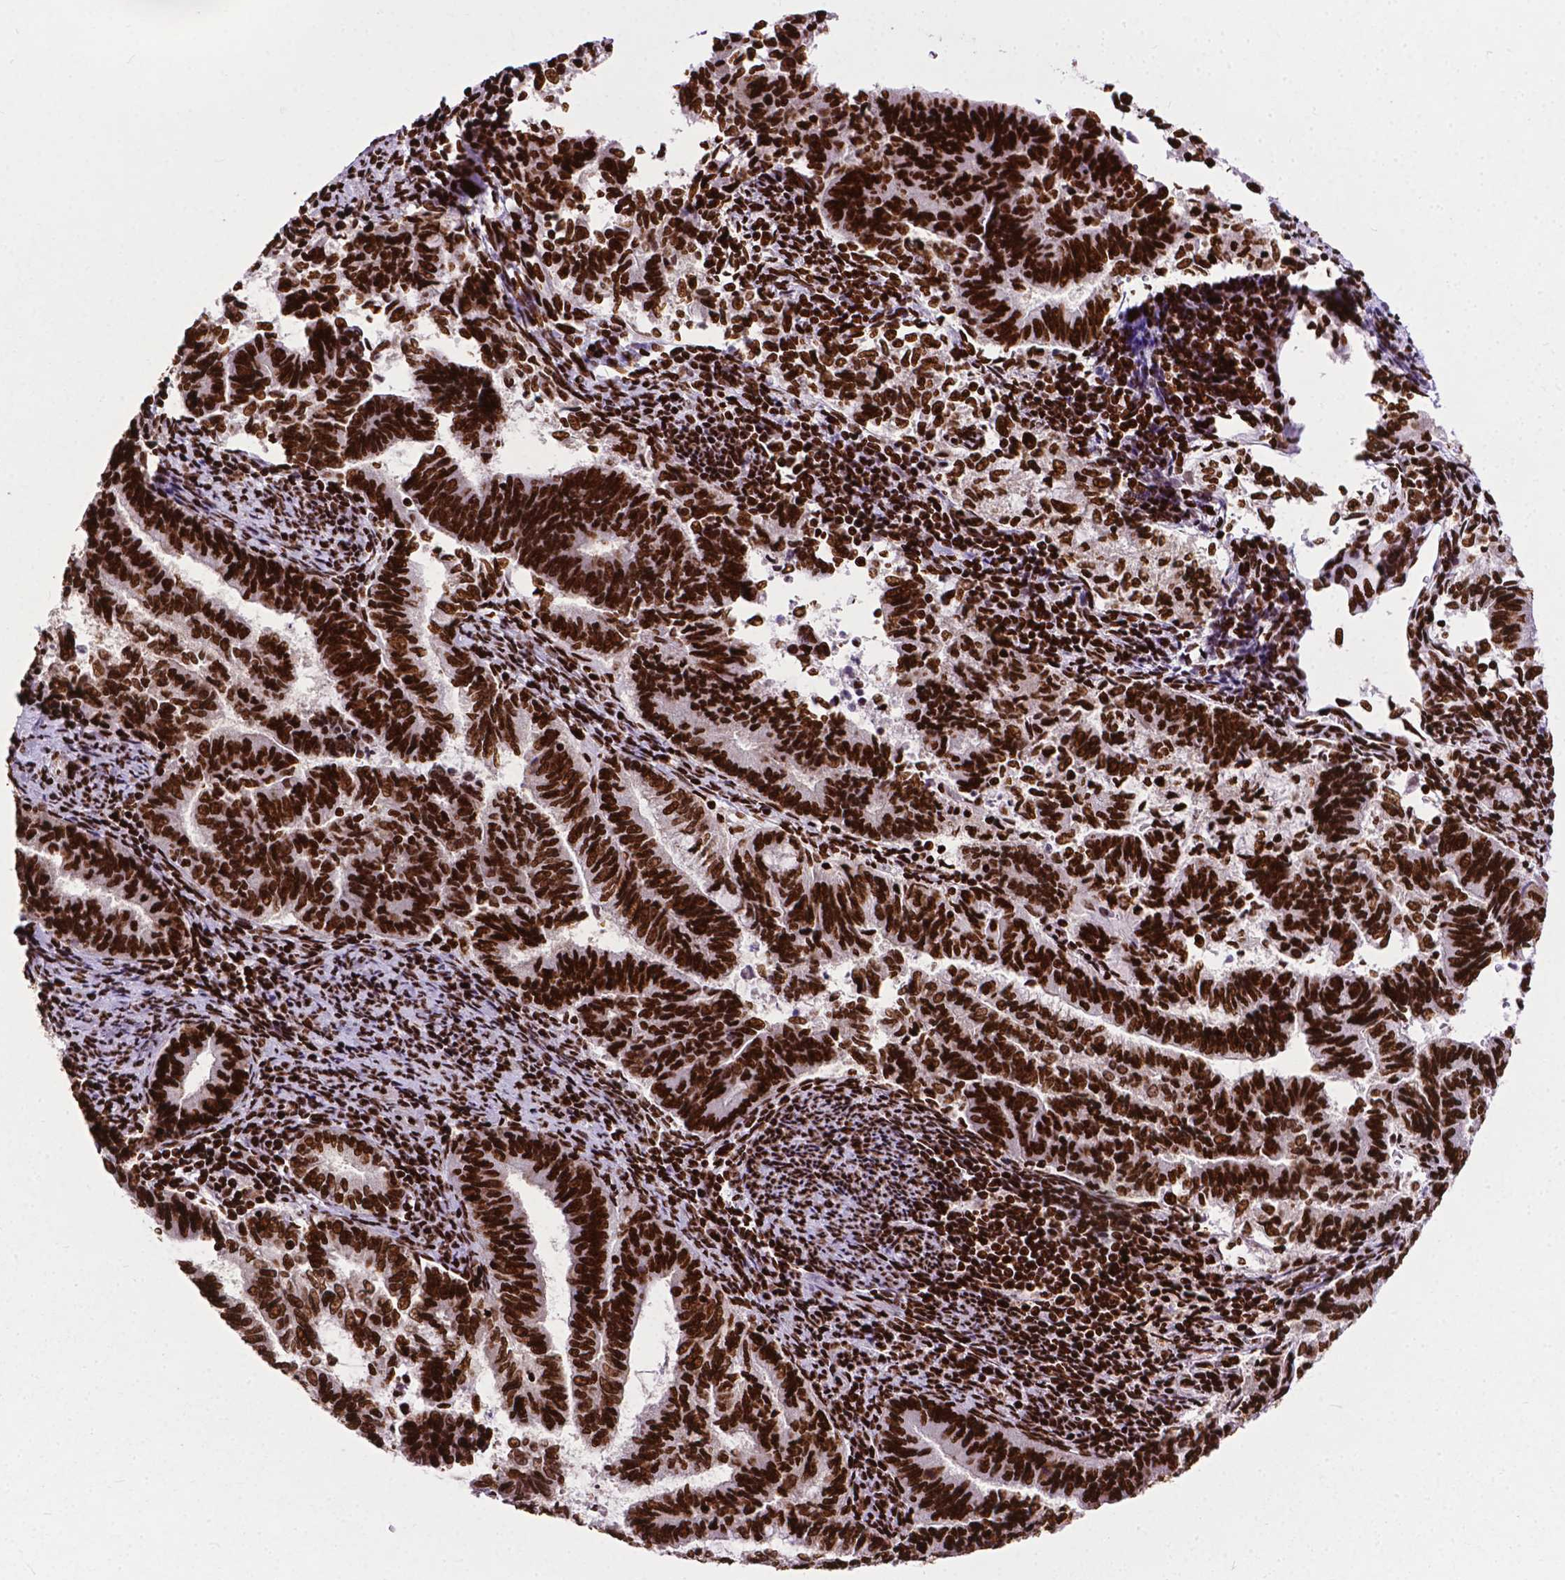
{"staining": {"intensity": "strong", "quantity": ">75%", "location": "nuclear"}, "tissue": "endometrial cancer", "cell_type": "Tumor cells", "image_type": "cancer", "snomed": [{"axis": "morphology", "description": "Adenocarcinoma, NOS"}, {"axis": "topography", "description": "Endometrium"}], "caption": "Immunohistochemistry (IHC) photomicrograph of neoplastic tissue: endometrial cancer (adenocarcinoma) stained using IHC displays high levels of strong protein expression localized specifically in the nuclear of tumor cells, appearing as a nuclear brown color.", "gene": "SMIM5", "patient": {"sex": "female", "age": 65}}